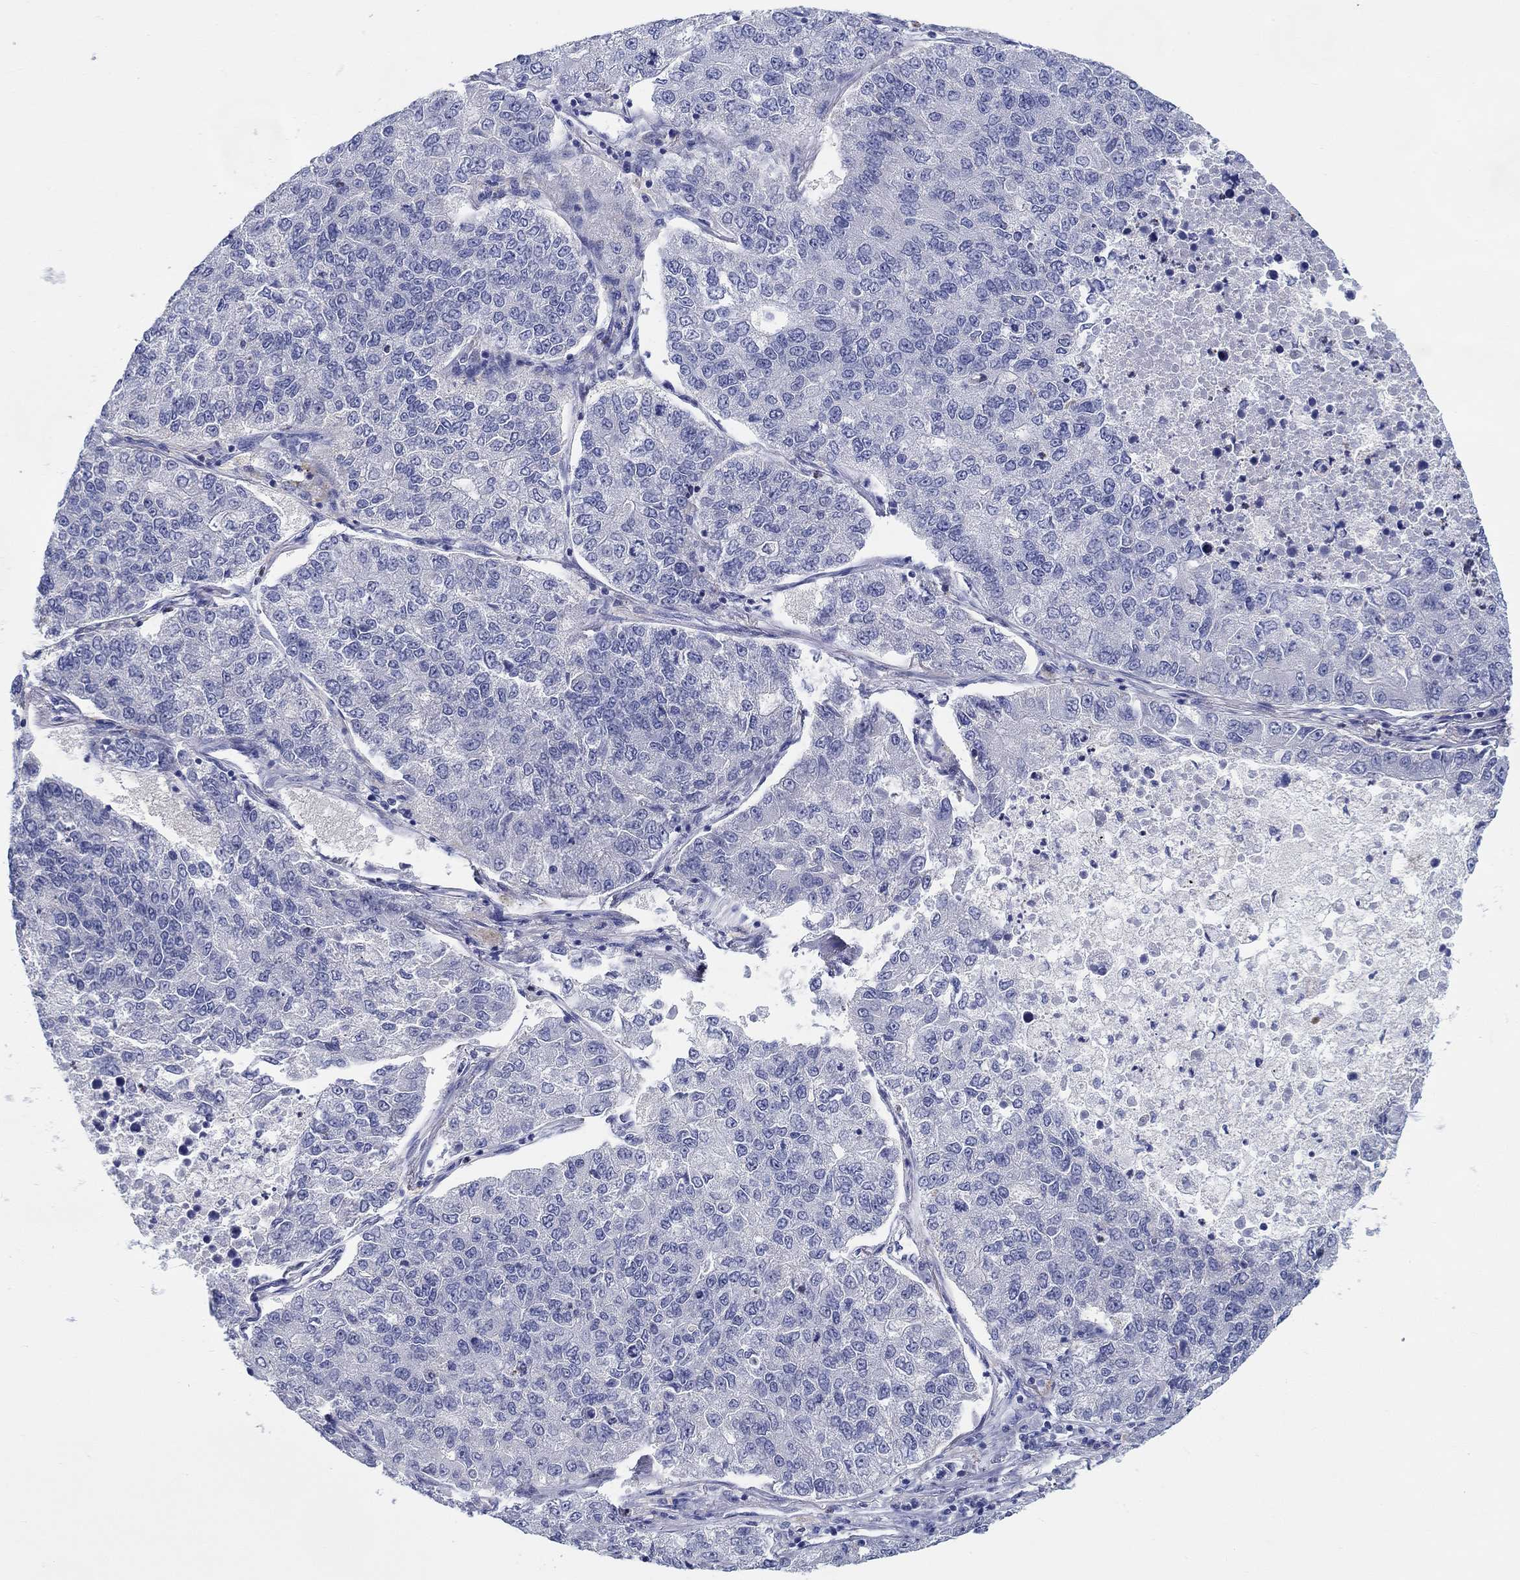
{"staining": {"intensity": "negative", "quantity": "none", "location": "none"}, "tissue": "lung cancer", "cell_type": "Tumor cells", "image_type": "cancer", "snomed": [{"axis": "morphology", "description": "Adenocarcinoma, NOS"}, {"axis": "topography", "description": "Lung"}], "caption": "A micrograph of adenocarcinoma (lung) stained for a protein reveals no brown staining in tumor cells.", "gene": "RAP1GAP", "patient": {"sex": "male", "age": 49}}